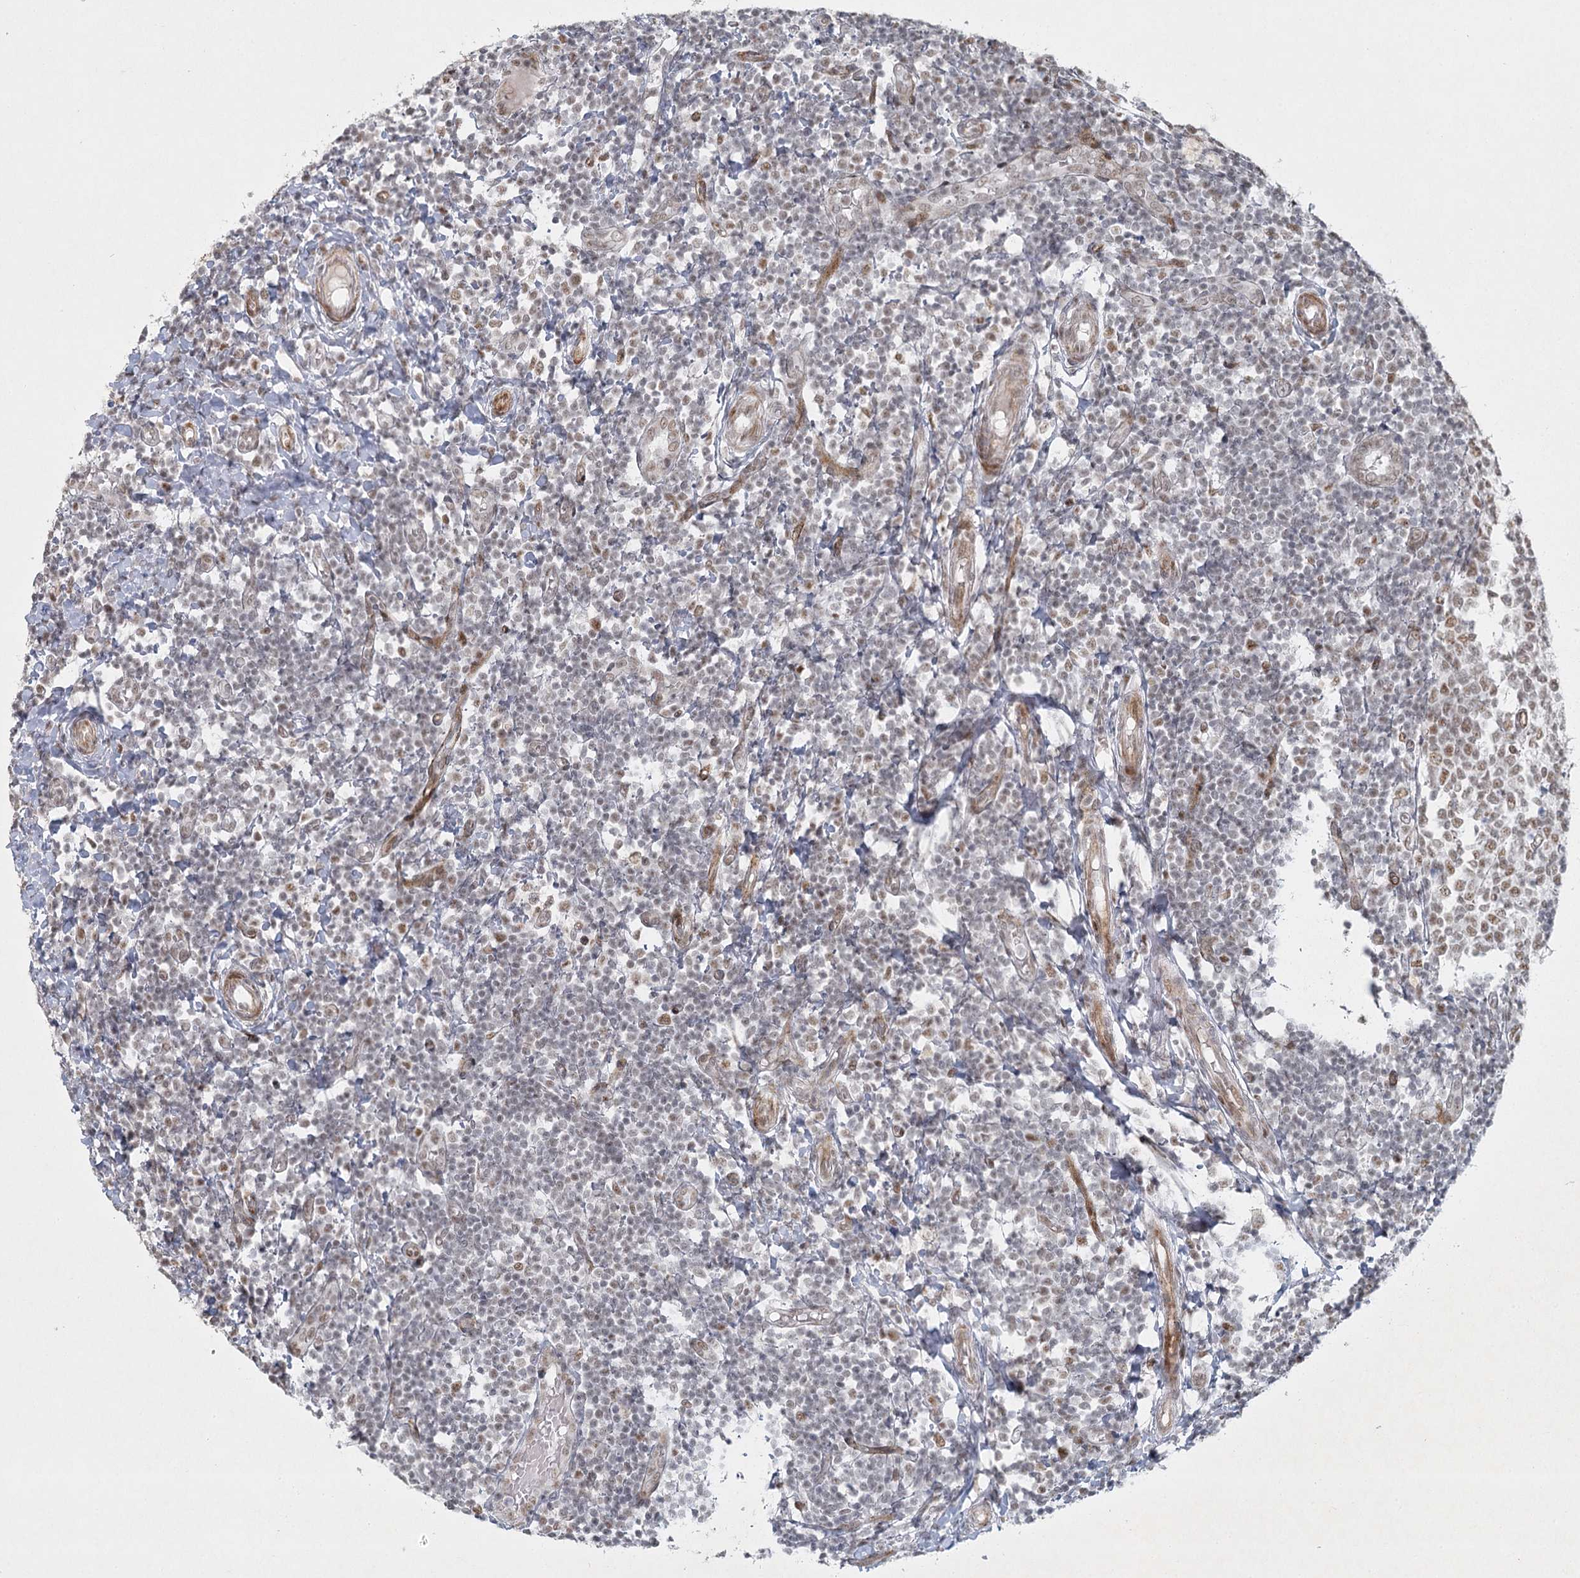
{"staining": {"intensity": "moderate", "quantity": "25%-75%", "location": "nuclear"}, "tissue": "tonsil", "cell_type": "Germinal center cells", "image_type": "normal", "snomed": [{"axis": "morphology", "description": "Normal tissue, NOS"}, {"axis": "topography", "description": "Tonsil"}], "caption": "This photomicrograph demonstrates immunohistochemistry (IHC) staining of benign tonsil, with medium moderate nuclear expression in approximately 25%-75% of germinal center cells.", "gene": "U2SURP", "patient": {"sex": "female", "age": 19}}